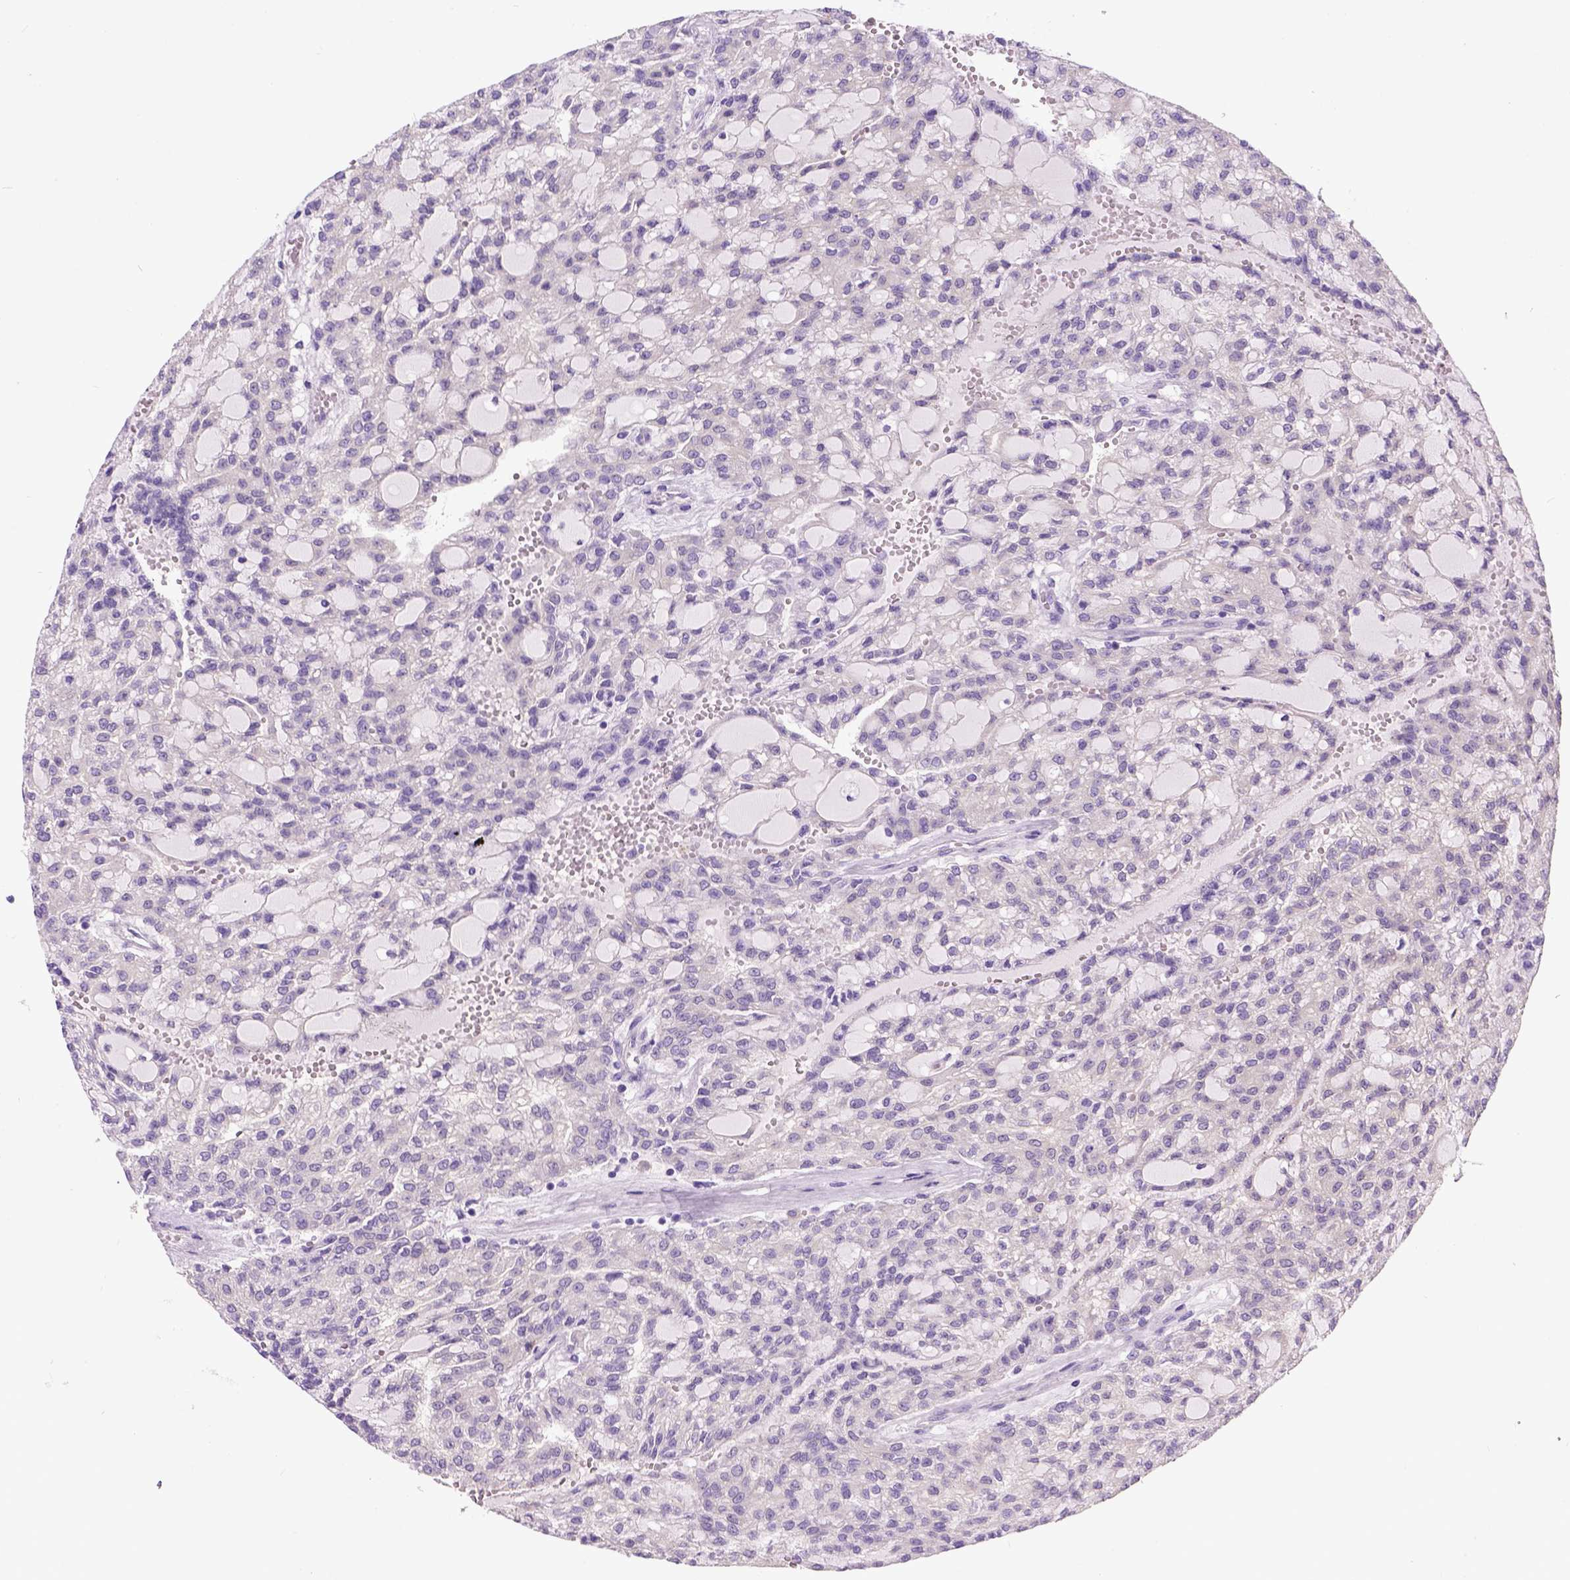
{"staining": {"intensity": "negative", "quantity": "none", "location": "none"}, "tissue": "renal cancer", "cell_type": "Tumor cells", "image_type": "cancer", "snomed": [{"axis": "morphology", "description": "Adenocarcinoma, NOS"}, {"axis": "topography", "description": "Kidney"}], "caption": "Tumor cells are negative for protein expression in human adenocarcinoma (renal). The staining was performed using DAB (3,3'-diaminobenzidine) to visualize the protein expression in brown, while the nuclei were stained in blue with hematoxylin (Magnification: 20x).", "gene": "NEK5", "patient": {"sex": "male", "age": 63}}